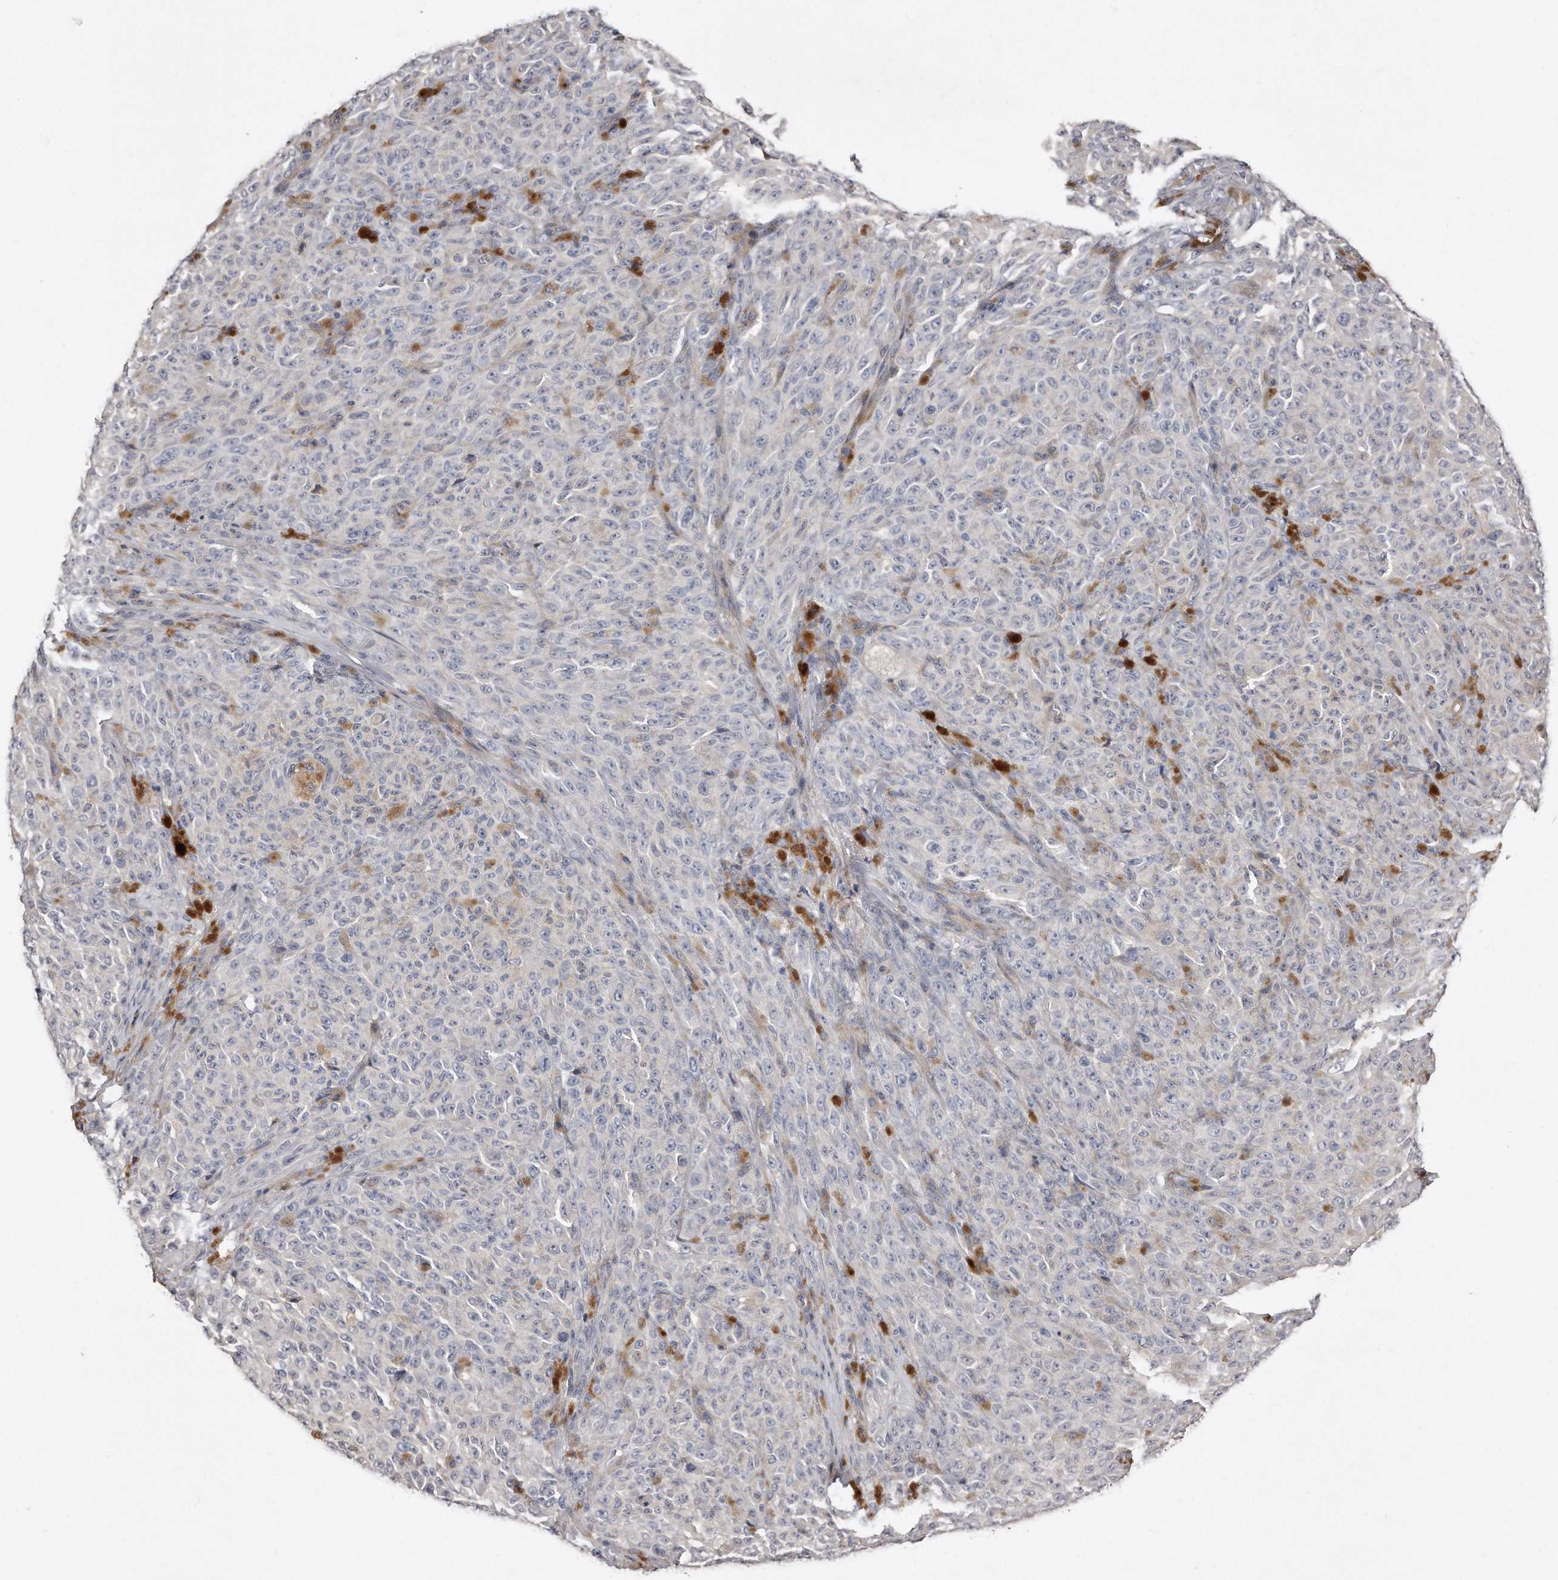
{"staining": {"intensity": "negative", "quantity": "none", "location": "none"}, "tissue": "melanoma", "cell_type": "Tumor cells", "image_type": "cancer", "snomed": [{"axis": "morphology", "description": "Malignant melanoma, NOS"}, {"axis": "topography", "description": "Skin"}], "caption": "Protein analysis of malignant melanoma demonstrates no significant positivity in tumor cells. (Stains: DAB (3,3'-diaminobenzidine) immunohistochemistry (IHC) with hematoxylin counter stain, Microscopy: brightfield microscopy at high magnification).", "gene": "LMOD1", "patient": {"sex": "female", "age": 82}}